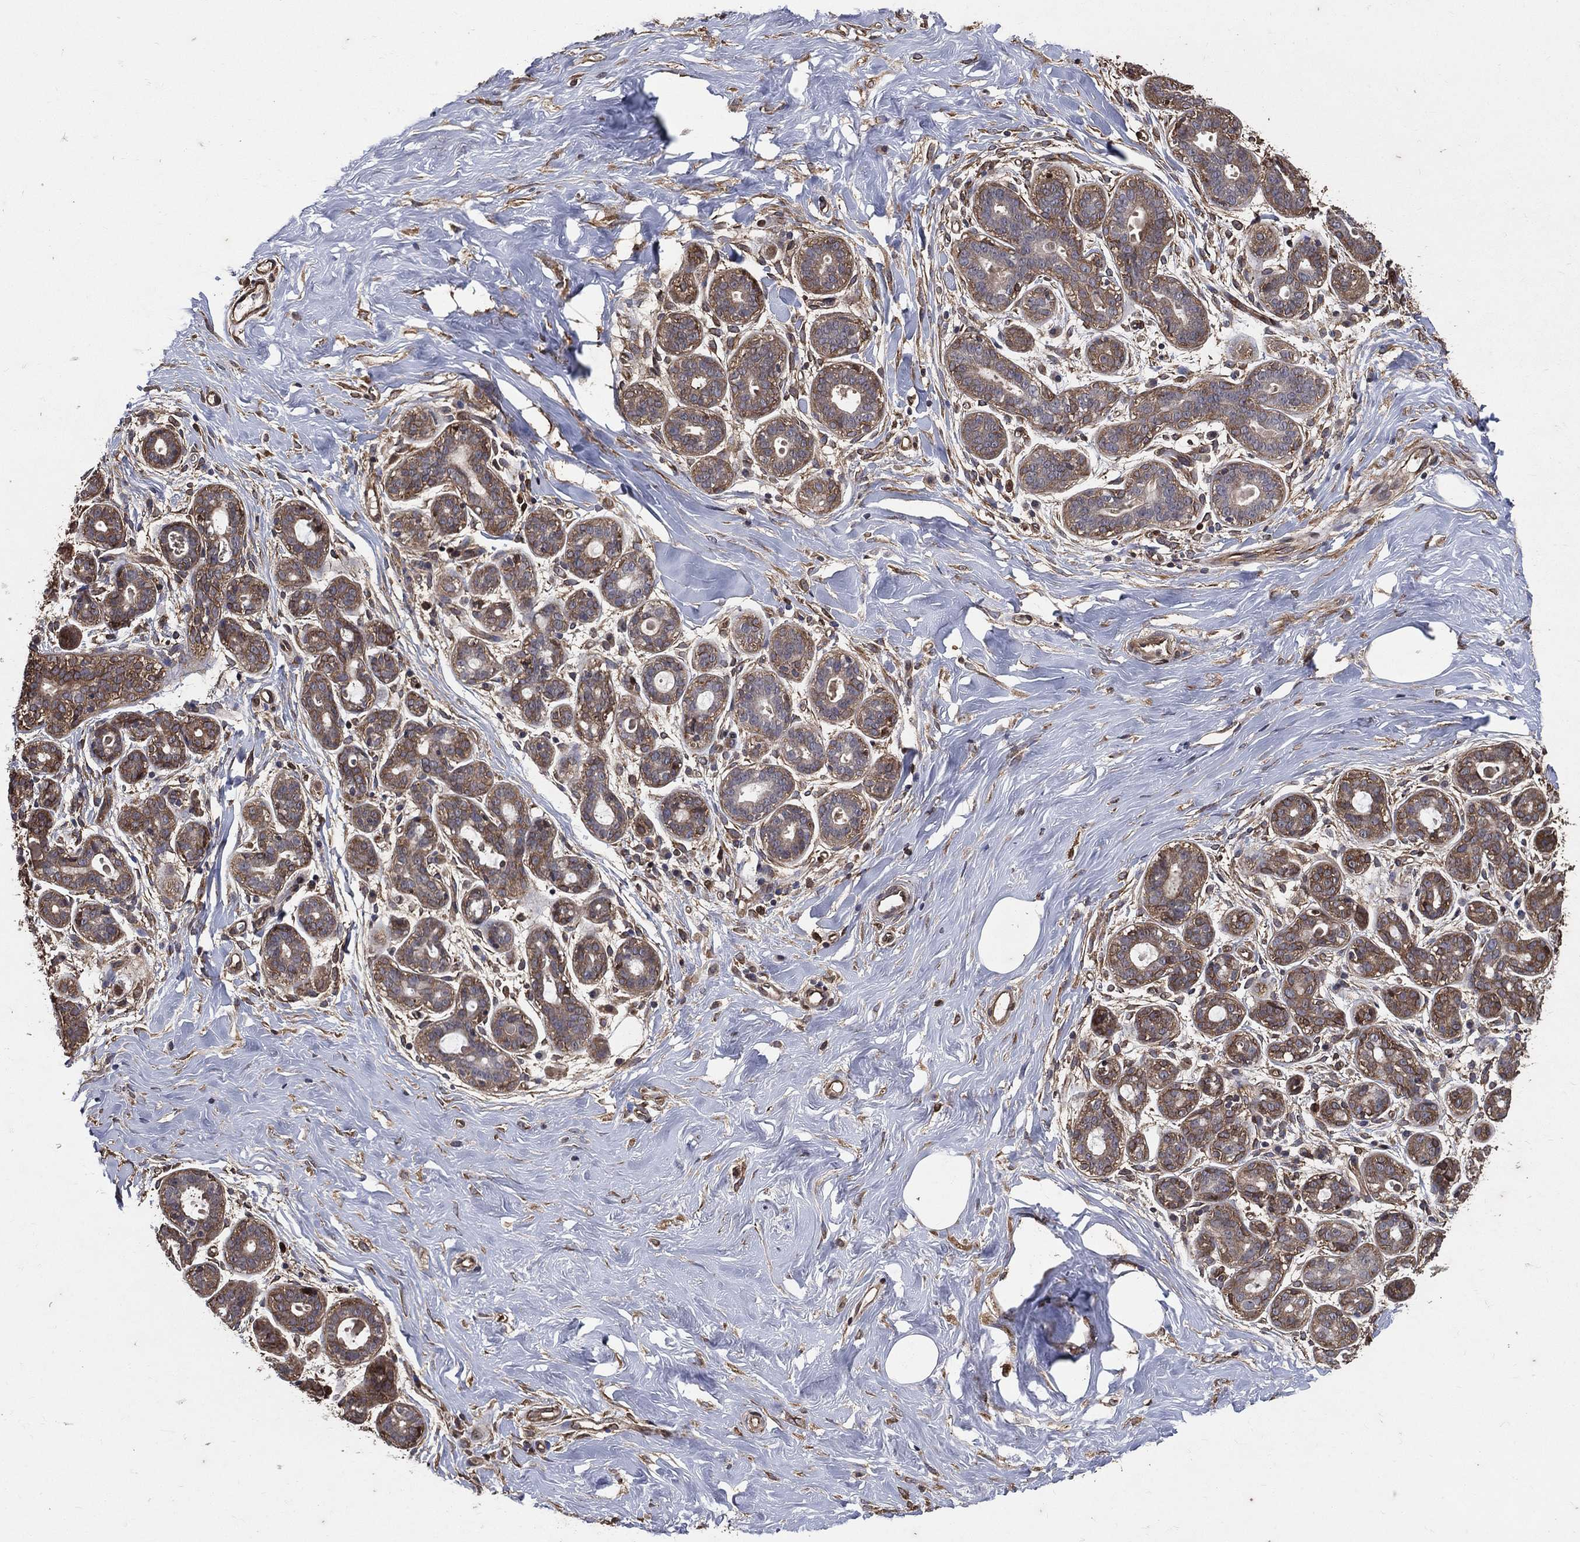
{"staining": {"intensity": "weak", "quantity": "<25%", "location": "cytoplasmic/membranous"}, "tissue": "breast", "cell_type": "Adipocytes", "image_type": "normal", "snomed": [{"axis": "morphology", "description": "Normal tissue, NOS"}, {"axis": "topography", "description": "Breast"}], "caption": "IHC histopathology image of unremarkable breast: human breast stained with DAB exhibits no significant protein positivity in adipocytes. (DAB (3,3'-diaminobenzidine) immunohistochemistry (IHC) visualized using brightfield microscopy, high magnification).", "gene": "DPYSL2", "patient": {"sex": "female", "age": 43}}